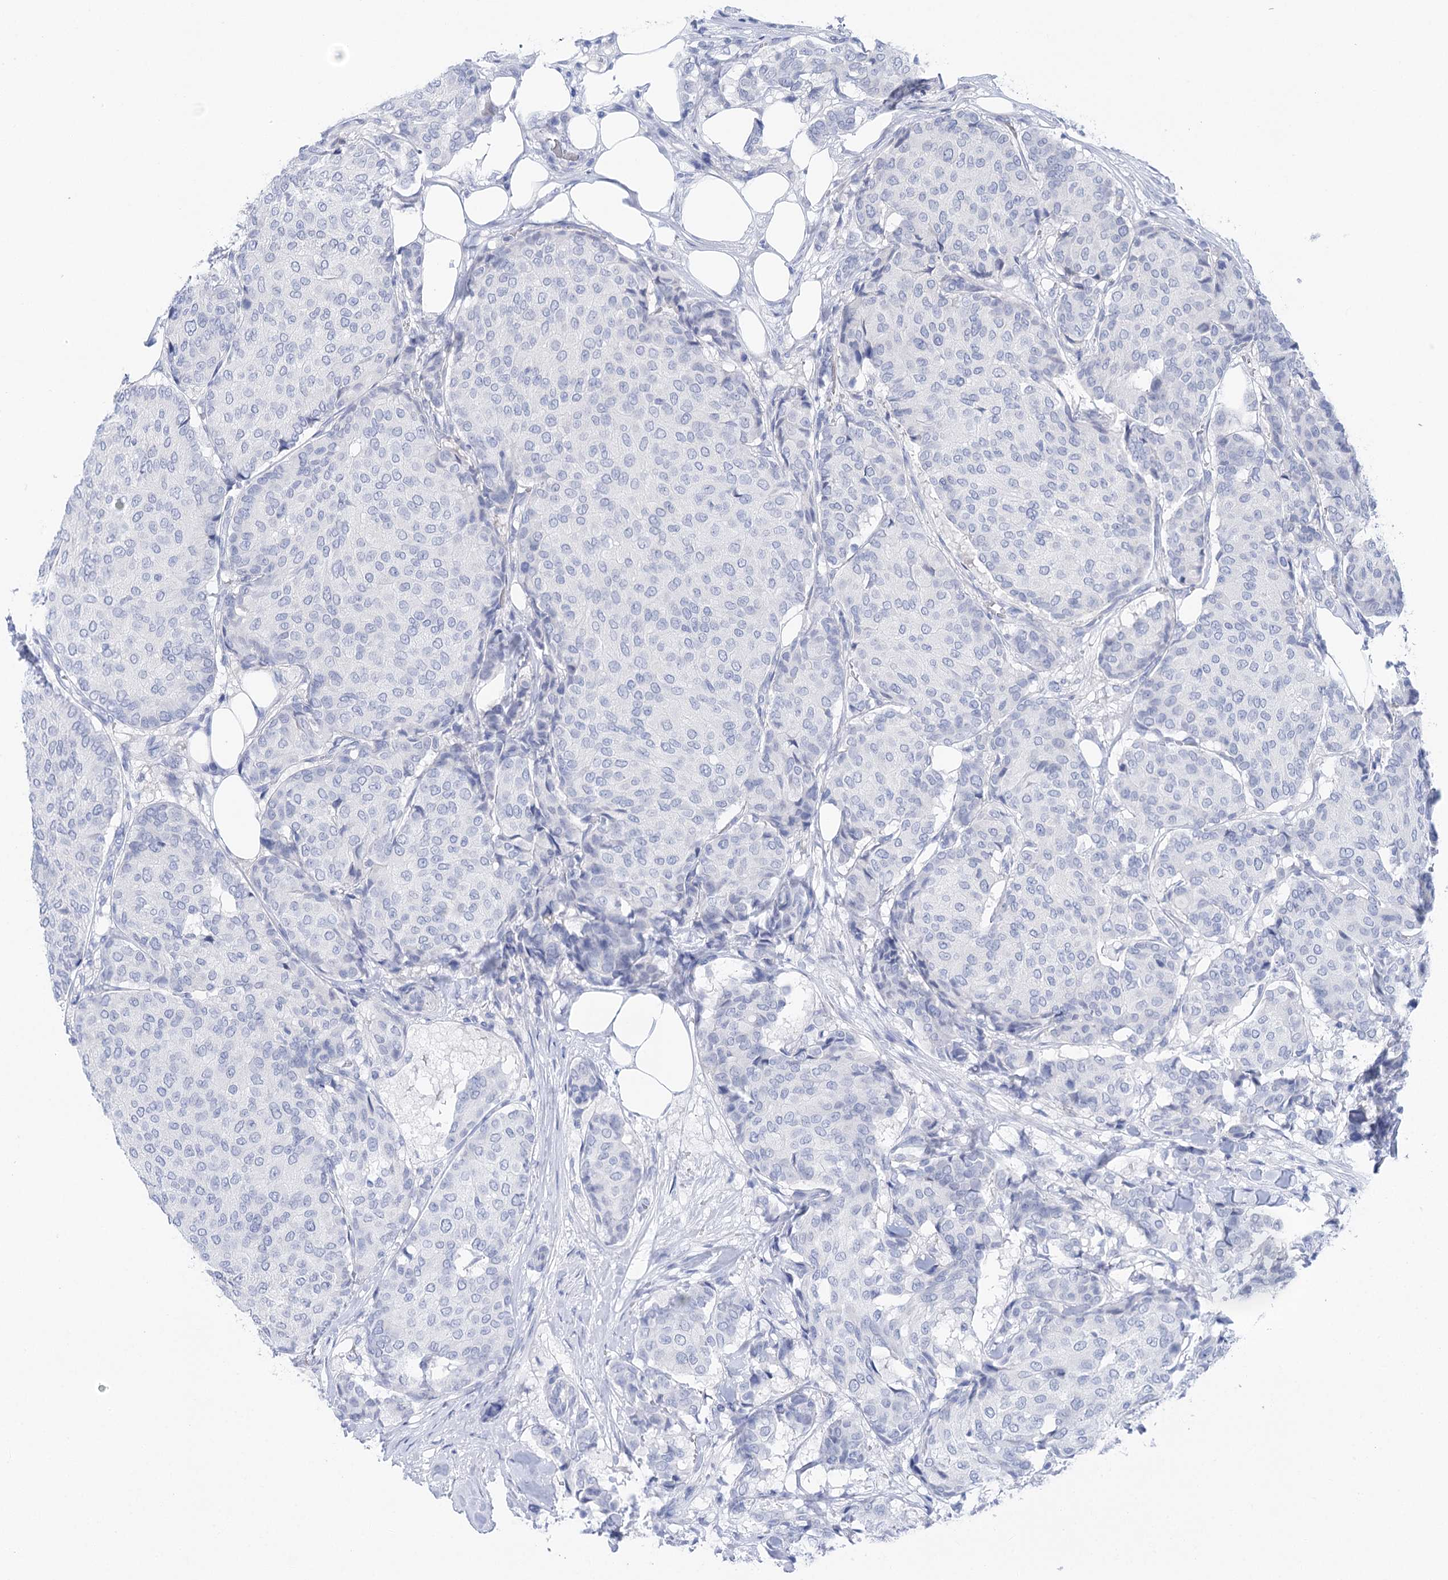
{"staining": {"intensity": "negative", "quantity": "none", "location": "none"}, "tissue": "breast cancer", "cell_type": "Tumor cells", "image_type": "cancer", "snomed": [{"axis": "morphology", "description": "Duct carcinoma"}, {"axis": "topography", "description": "Breast"}], "caption": "Human breast intraductal carcinoma stained for a protein using IHC exhibits no positivity in tumor cells.", "gene": "LALBA", "patient": {"sex": "female", "age": 75}}